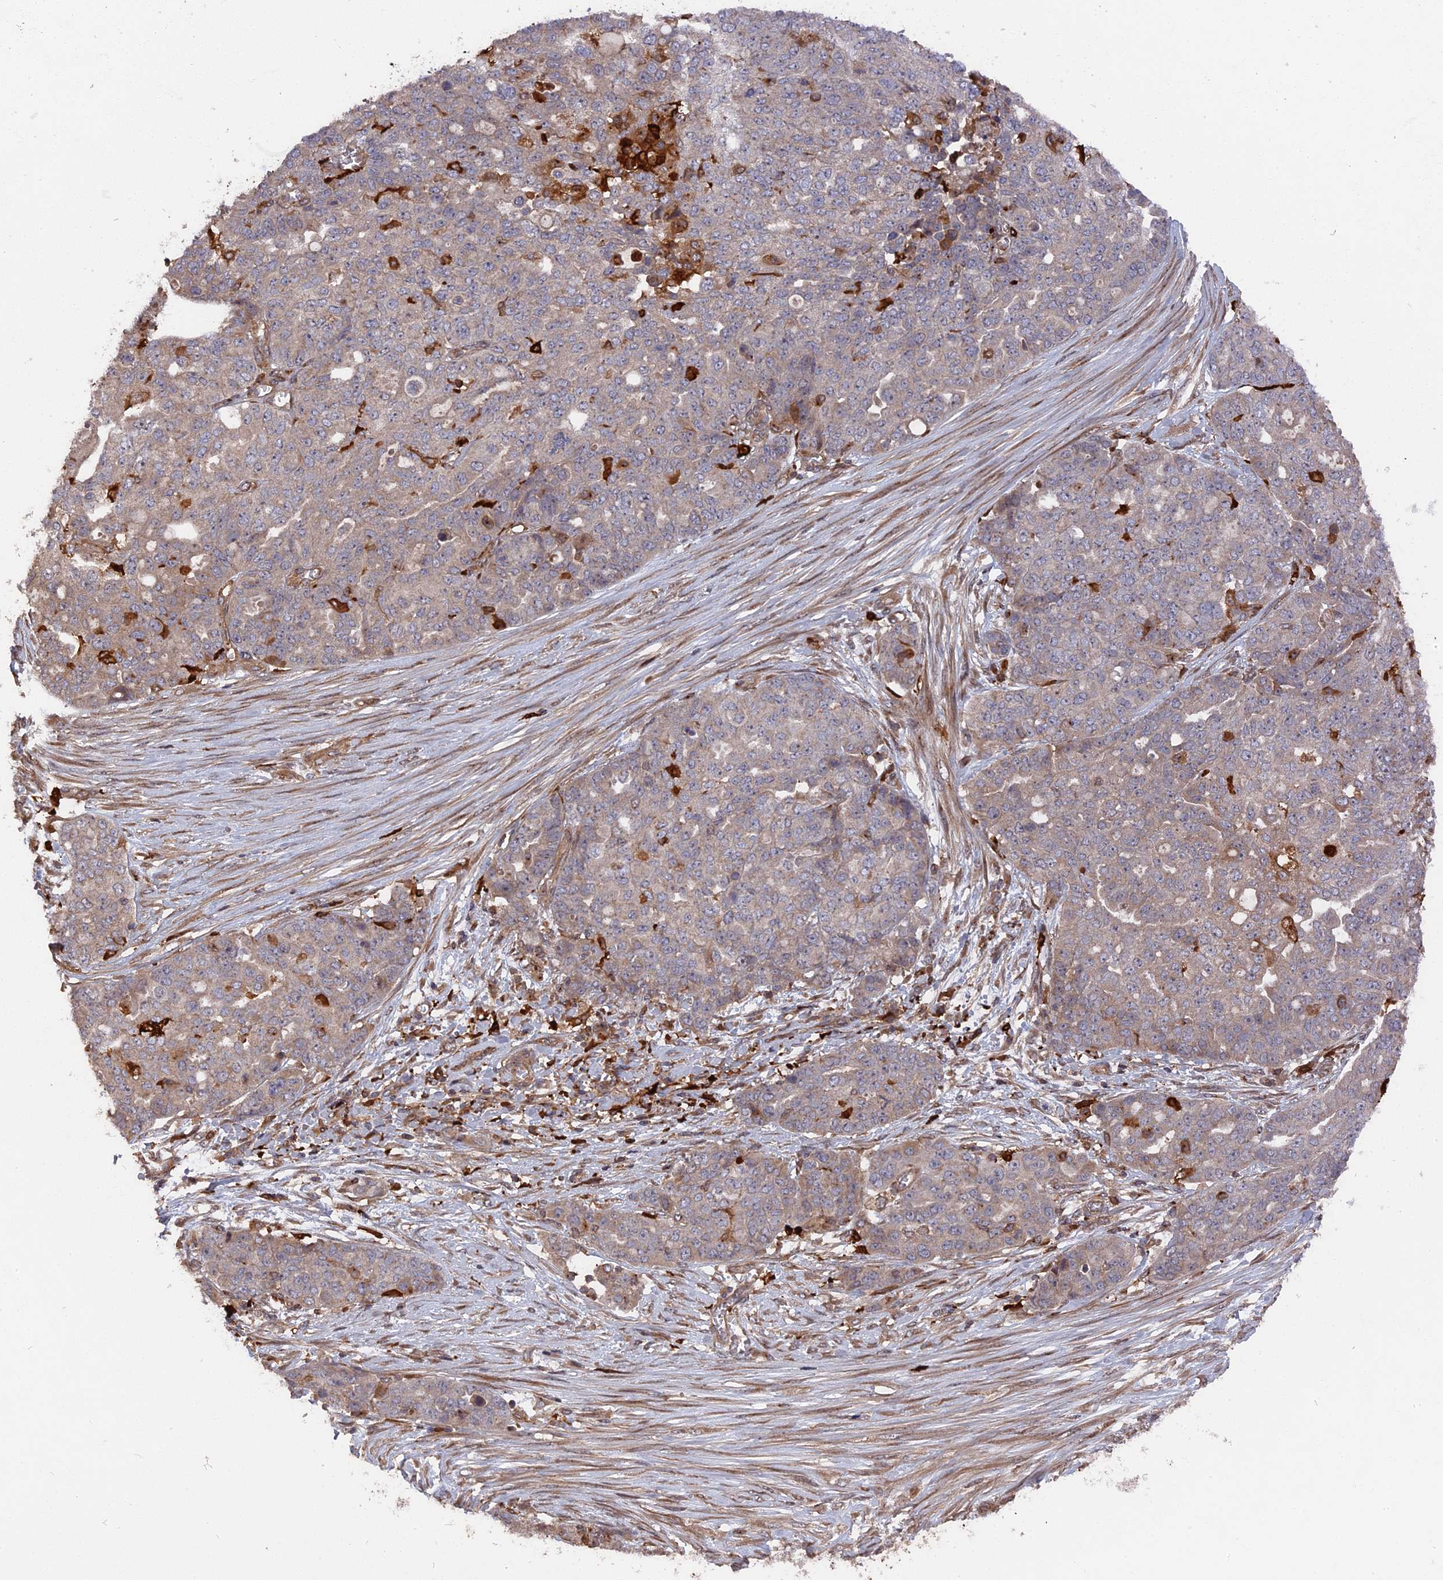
{"staining": {"intensity": "weak", "quantity": "25%-75%", "location": "cytoplasmic/membranous"}, "tissue": "ovarian cancer", "cell_type": "Tumor cells", "image_type": "cancer", "snomed": [{"axis": "morphology", "description": "Cystadenocarcinoma, serous, NOS"}, {"axis": "topography", "description": "Soft tissue"}, {"axis": "topography", "description": "Ovary"}], "caption": "Tumor cells demonstrate weak cytoplasmic/membranous positivity in about 25%-75% of cells in ovarian cancer.", "gene": "DEF8", "patient": {"sex": "female", "age": 57}}